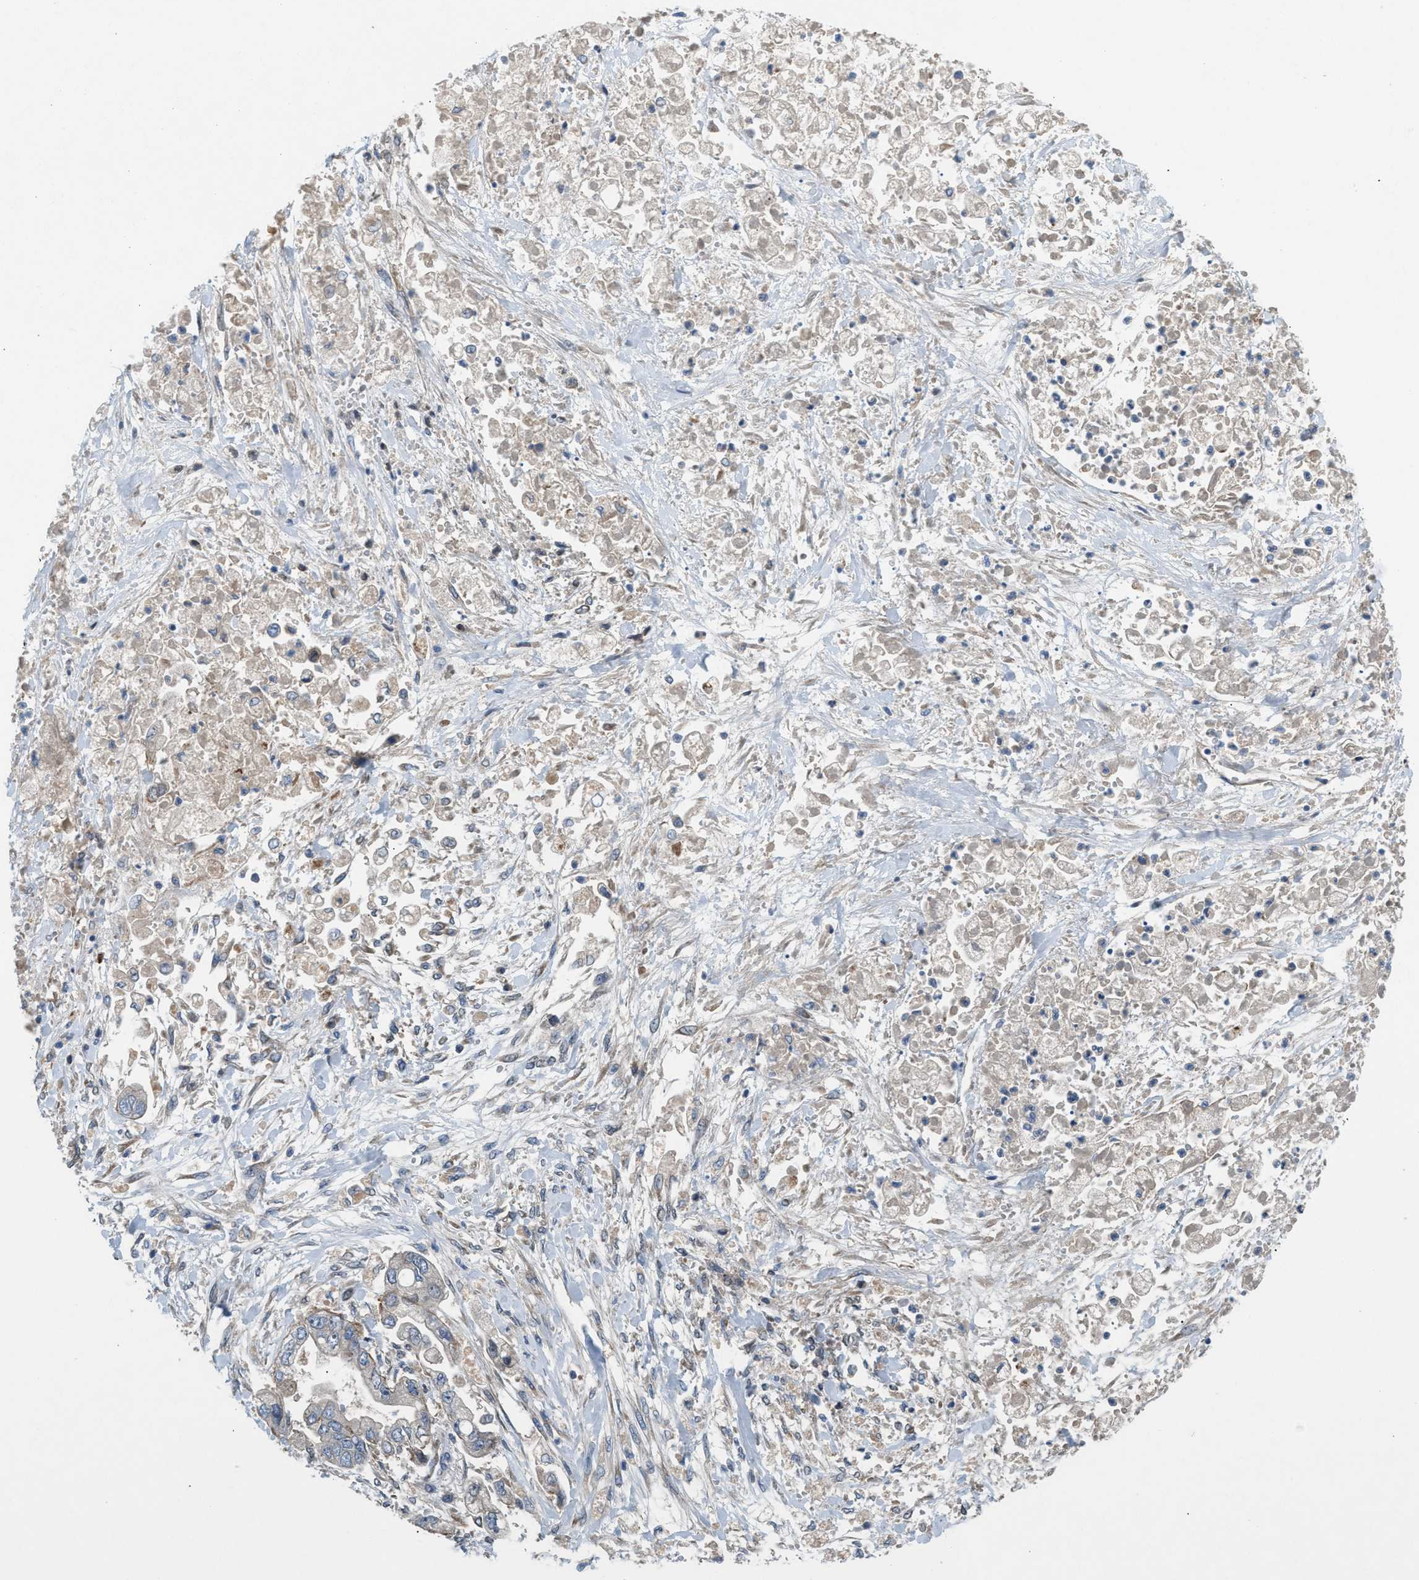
{"staining": {"intensity": "negative", "quantity": "none", "location": "none"}, "tissue": "stomach cancer", "cell_type": "Tumor cells", "image_type": "cancer", "snomed": [{"axis": "morphology", "description": "Normal tissue, NOS"}, {"axis": "morphology", "description": "Adenocarcinoma, NOS"}, {"axis": "topography", "description": "Stomach"}], "caption": "DAB (3,3'-diaminobenzidine) immunohistochemical staining of stomach cancer displays no significant positivity in tumor cells.", "gene": "CYB5D1", "patient": {"sex": "male", "age": 62}}